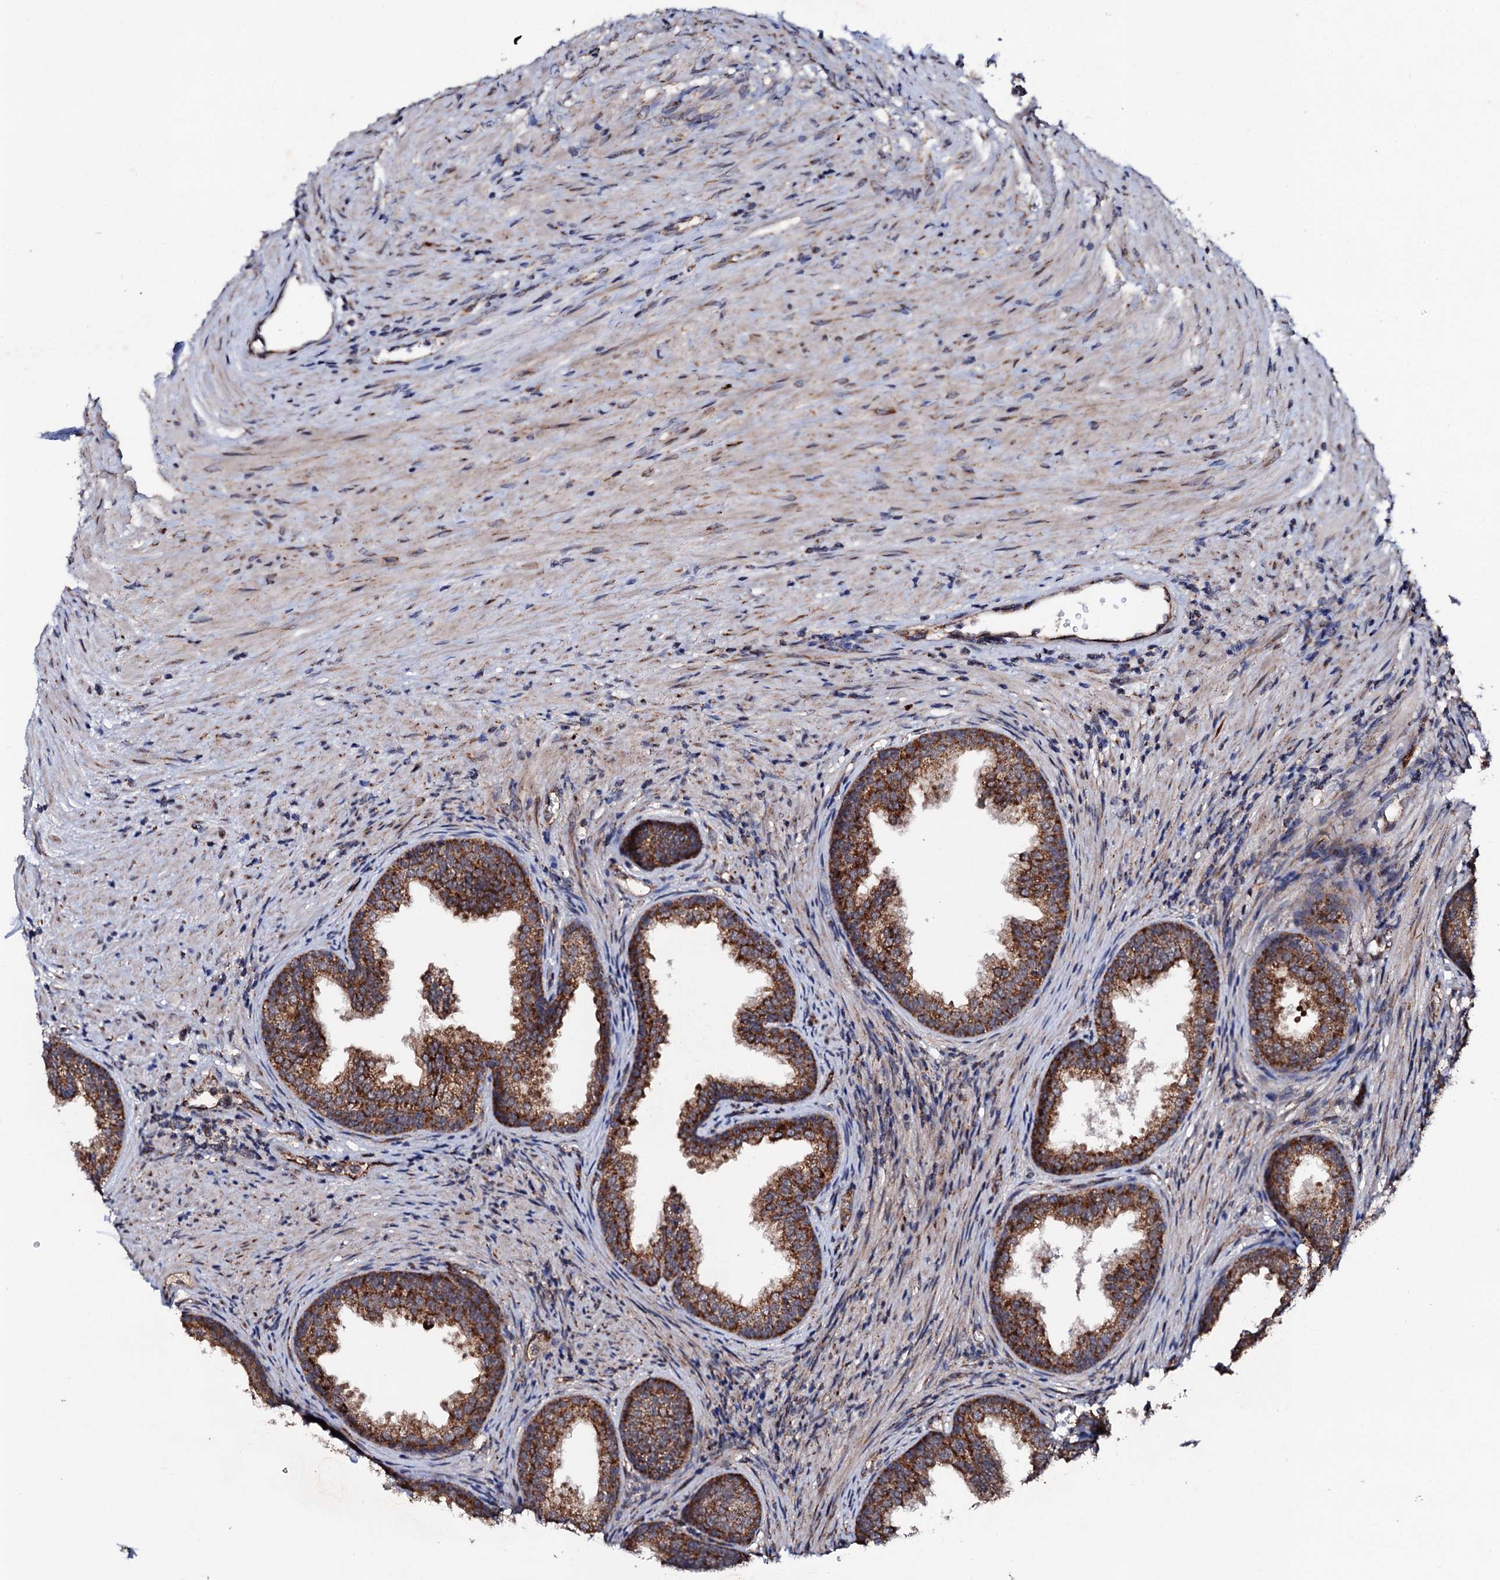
{"staining": {"intensity": "strong", "quantity": ">75%", "location": "cytoplasmic/membranous"}, "tissue": "prostate", "cell_type": "Glandular cells", "image_type": "normal", "snomed": [{"axis": "morphology", "description": "Normal tissue, NOS"}, {"axis": "topography", "description": "Prostate"}], "caption": "A micrograph of human prostate stained for a protein demonstrates strong cytoplasmic/membranous brown staining in glandular cells.", "gene": "MTIF3", "patient": {"sex": "male", "age": 76}}